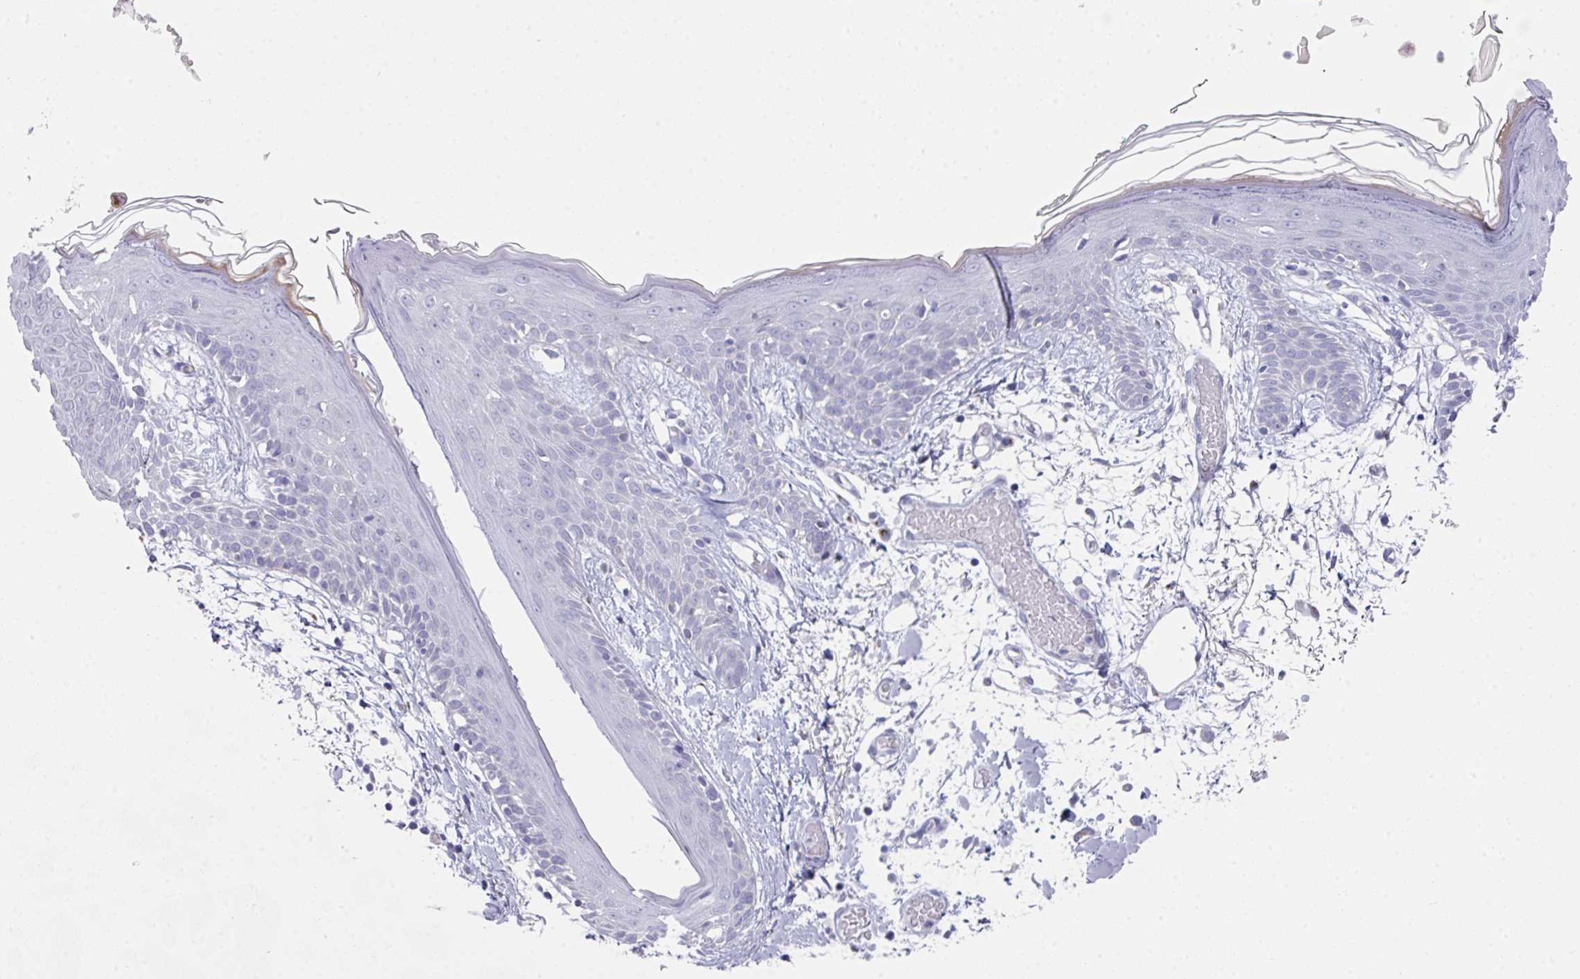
{"staining": {"intensity": "negative", "quantity": "none", "location": "none"}, "tissue": "skin", "cell_type": "Fibroblasts", "image_type": "normal", "snomed": [{"axis": "morphology", "description": "Normal tissue, NOS"}, {"axis": "topography", "description": "Skin"}], "caption": "Immunohistochemical staining of normal human skin shows no significant positivity in fibroblasts.", "gene": "VKORC1L1", "patient": {"sex": "male", "age": 79}}